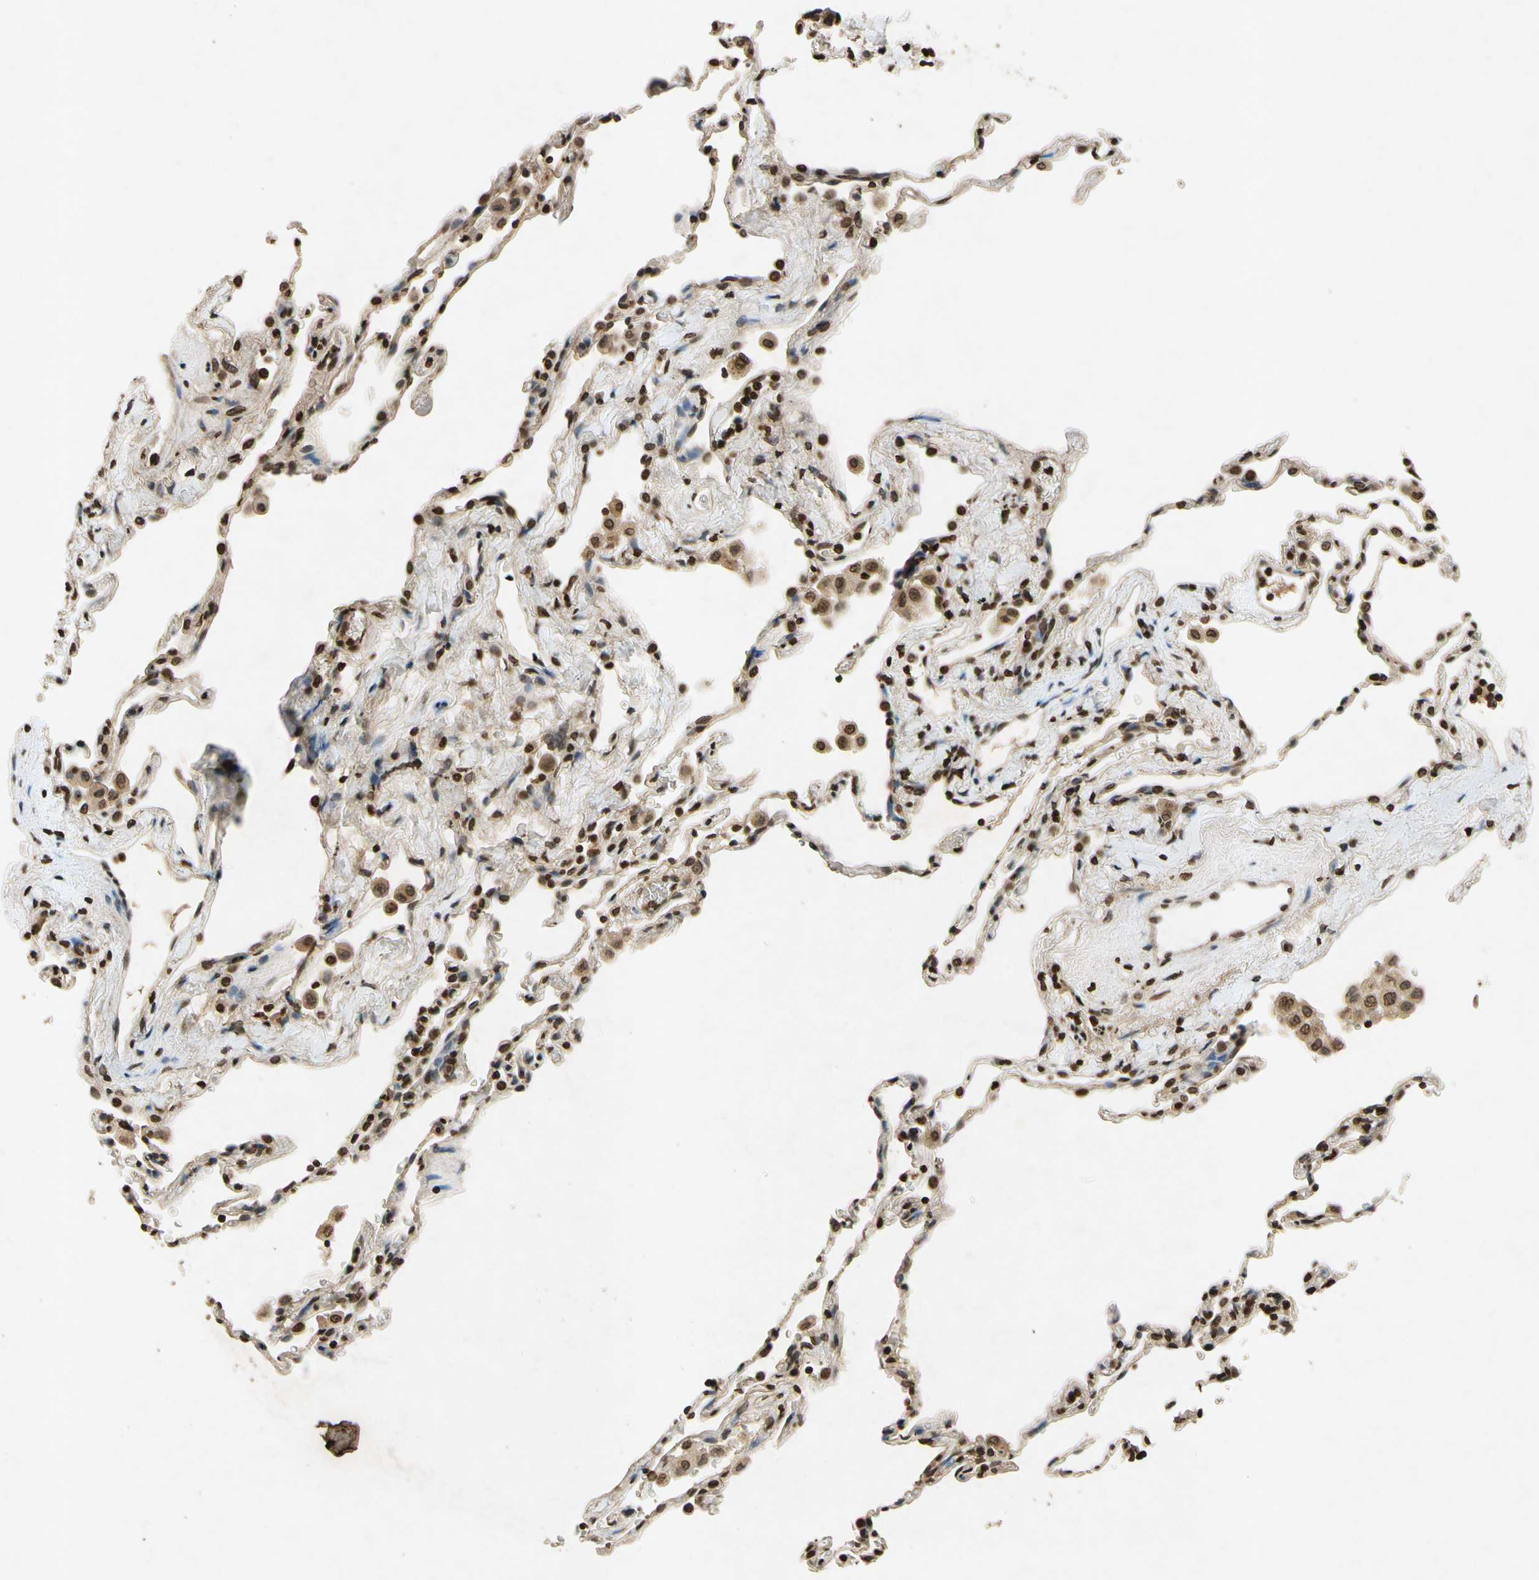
{"staining": {"intensity": "weak", "quantity": "25%-75%", "location": "nuclear"}, "tissue": "lung", "cell_type": "Alveolar cells", "image_type": "normal", "snomed": [{"axis": "morphology", "description": "Normal tissue, NOS"}, {"axis": "topography", "description": "Lung"}], "caption": "This histopathology image displays immunohistochemistry (IHC) staining of unremarkable lung, with low weak nuclear staining in approximately 25%-75% of alveolar cells.", "gene": "HOXB3", "patient": {"sex": "male", "age": 59}}